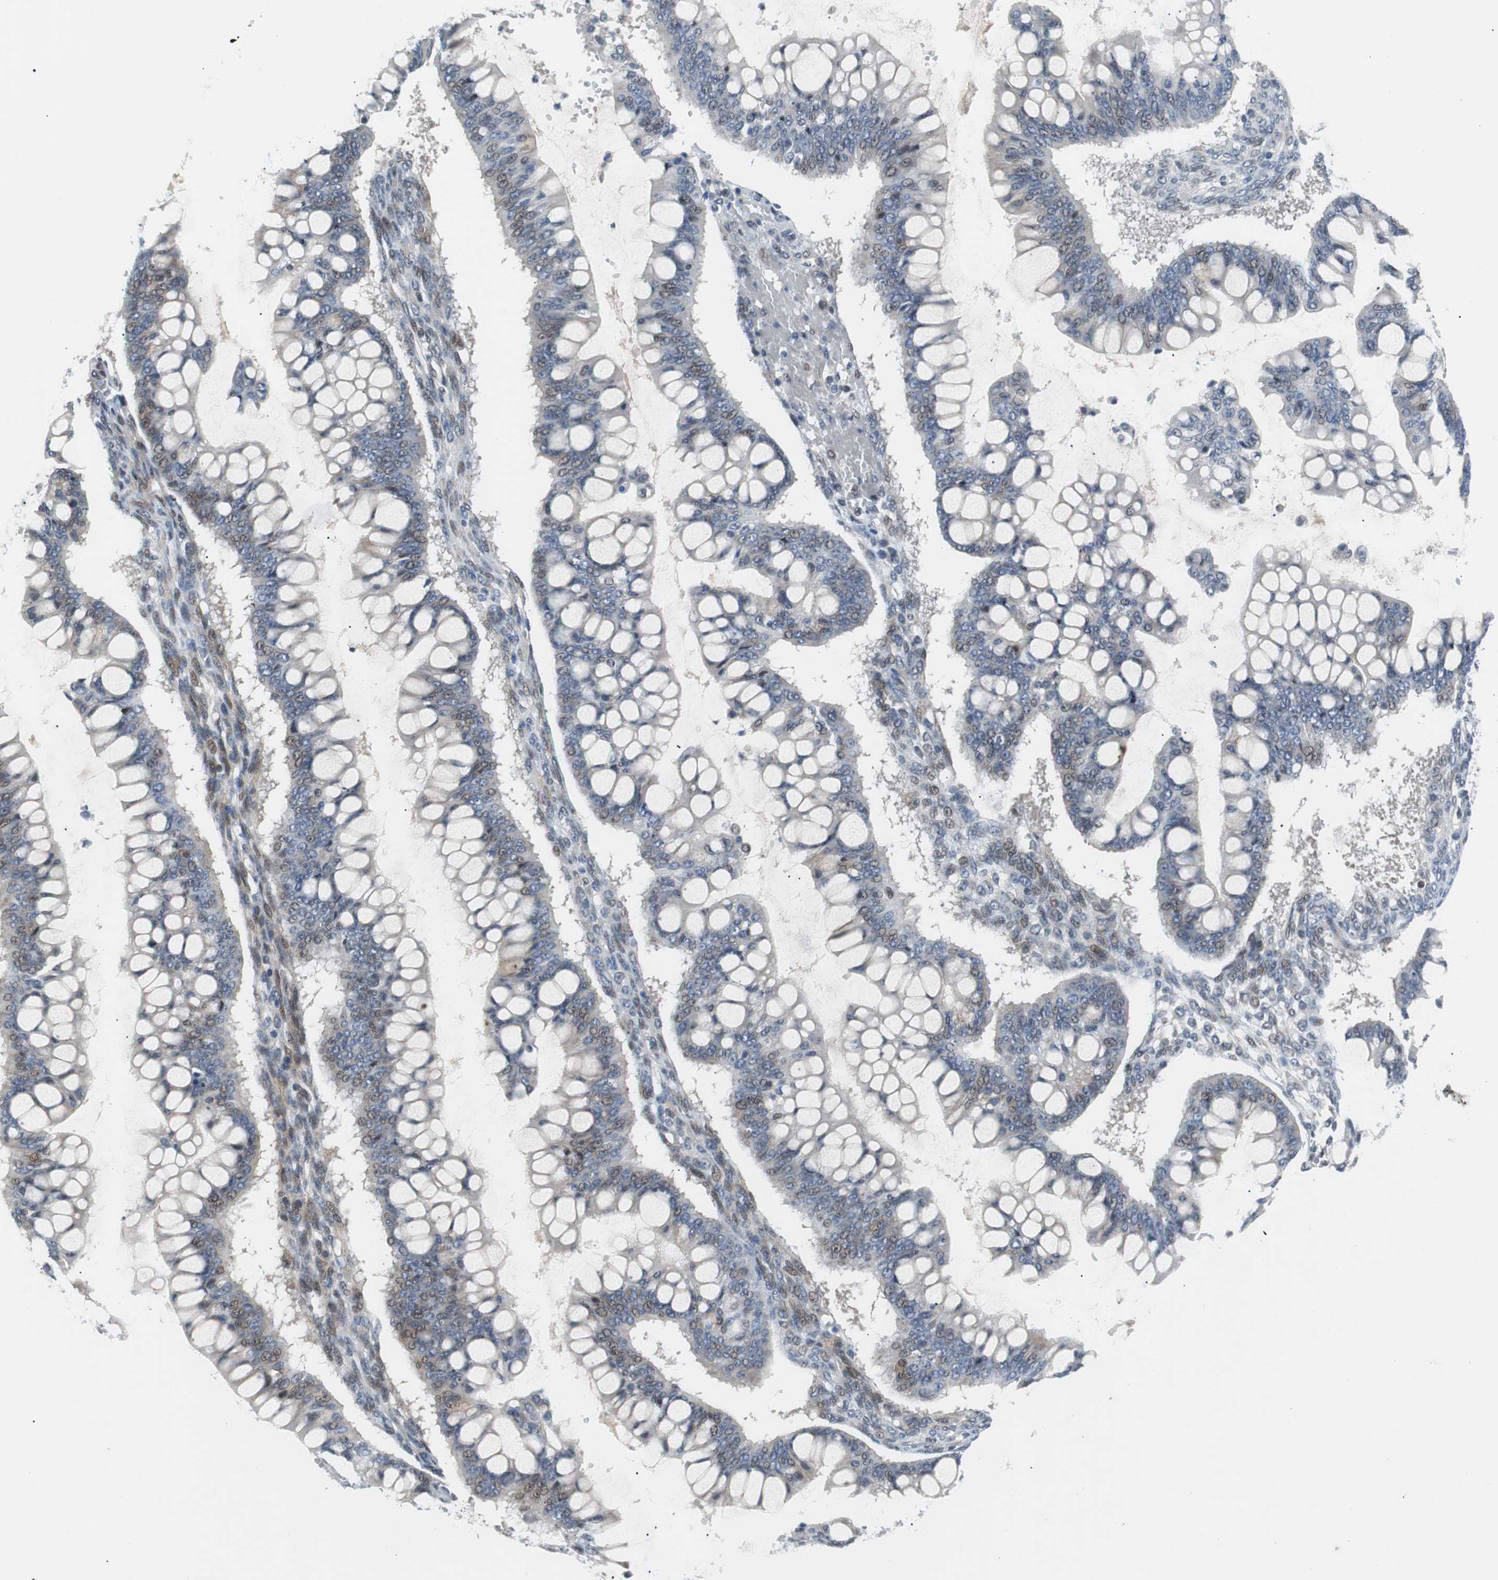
{"staining": {"intensity": "weak", "quantity": "25%-75%", "location": "nuclear"}, "tissue": "ovarian cancer", "cell_type": "Tumor cells", "image_type": "cancer", "snomed": [{"axis": "morphology", "description": "Cystadenocarcinoma, mucinous, NOS"}, {"axis": "topography", "description": "Ovary"}], "caption": "Ovarian cancer stained with a brown dye shows weak nuclear positive staining in approximately 25%-75% of tumor cells.", "gene": "MAP2K4", "patient": {"sex": "female", "age": 73}}